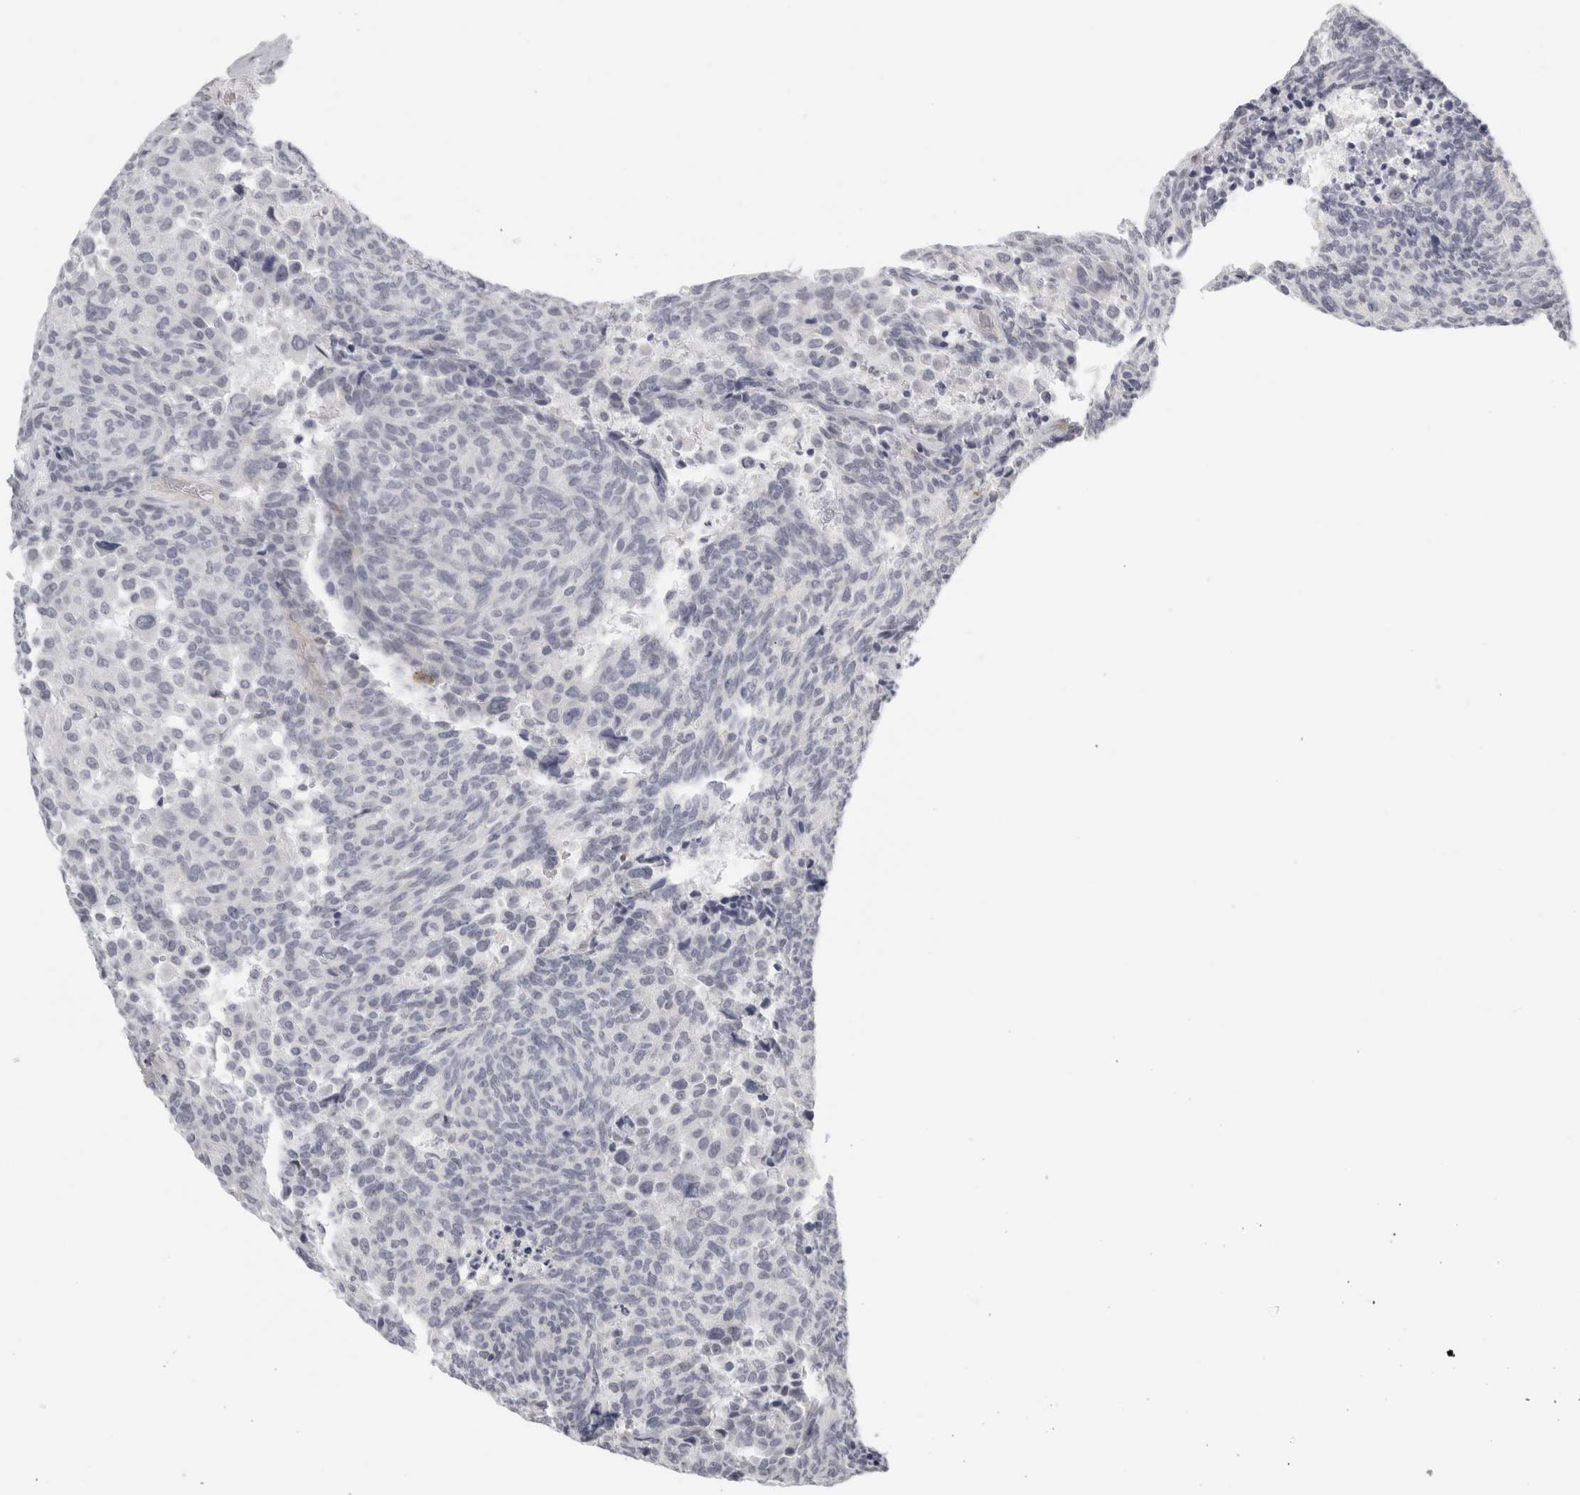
{"staining": {"intensity": "negative", "quantity": "none", "location": "none"}, "tissue": "carcinoid", "cell_type": "Tumor cells", "image_type": "cancer", "snomed": [{"axis": "morphology", "description": "Carcinoid, malignant, NOS"}, {"axis": "topography", "description": "Pancreas"}], "caption": "The immunohistochemistry (IHC) photomicrograph has no significant expression in tumor cells of carcinoid tissue.", "gene": "FBLIM1", "patient": {"sex": "female", "age": 54}}